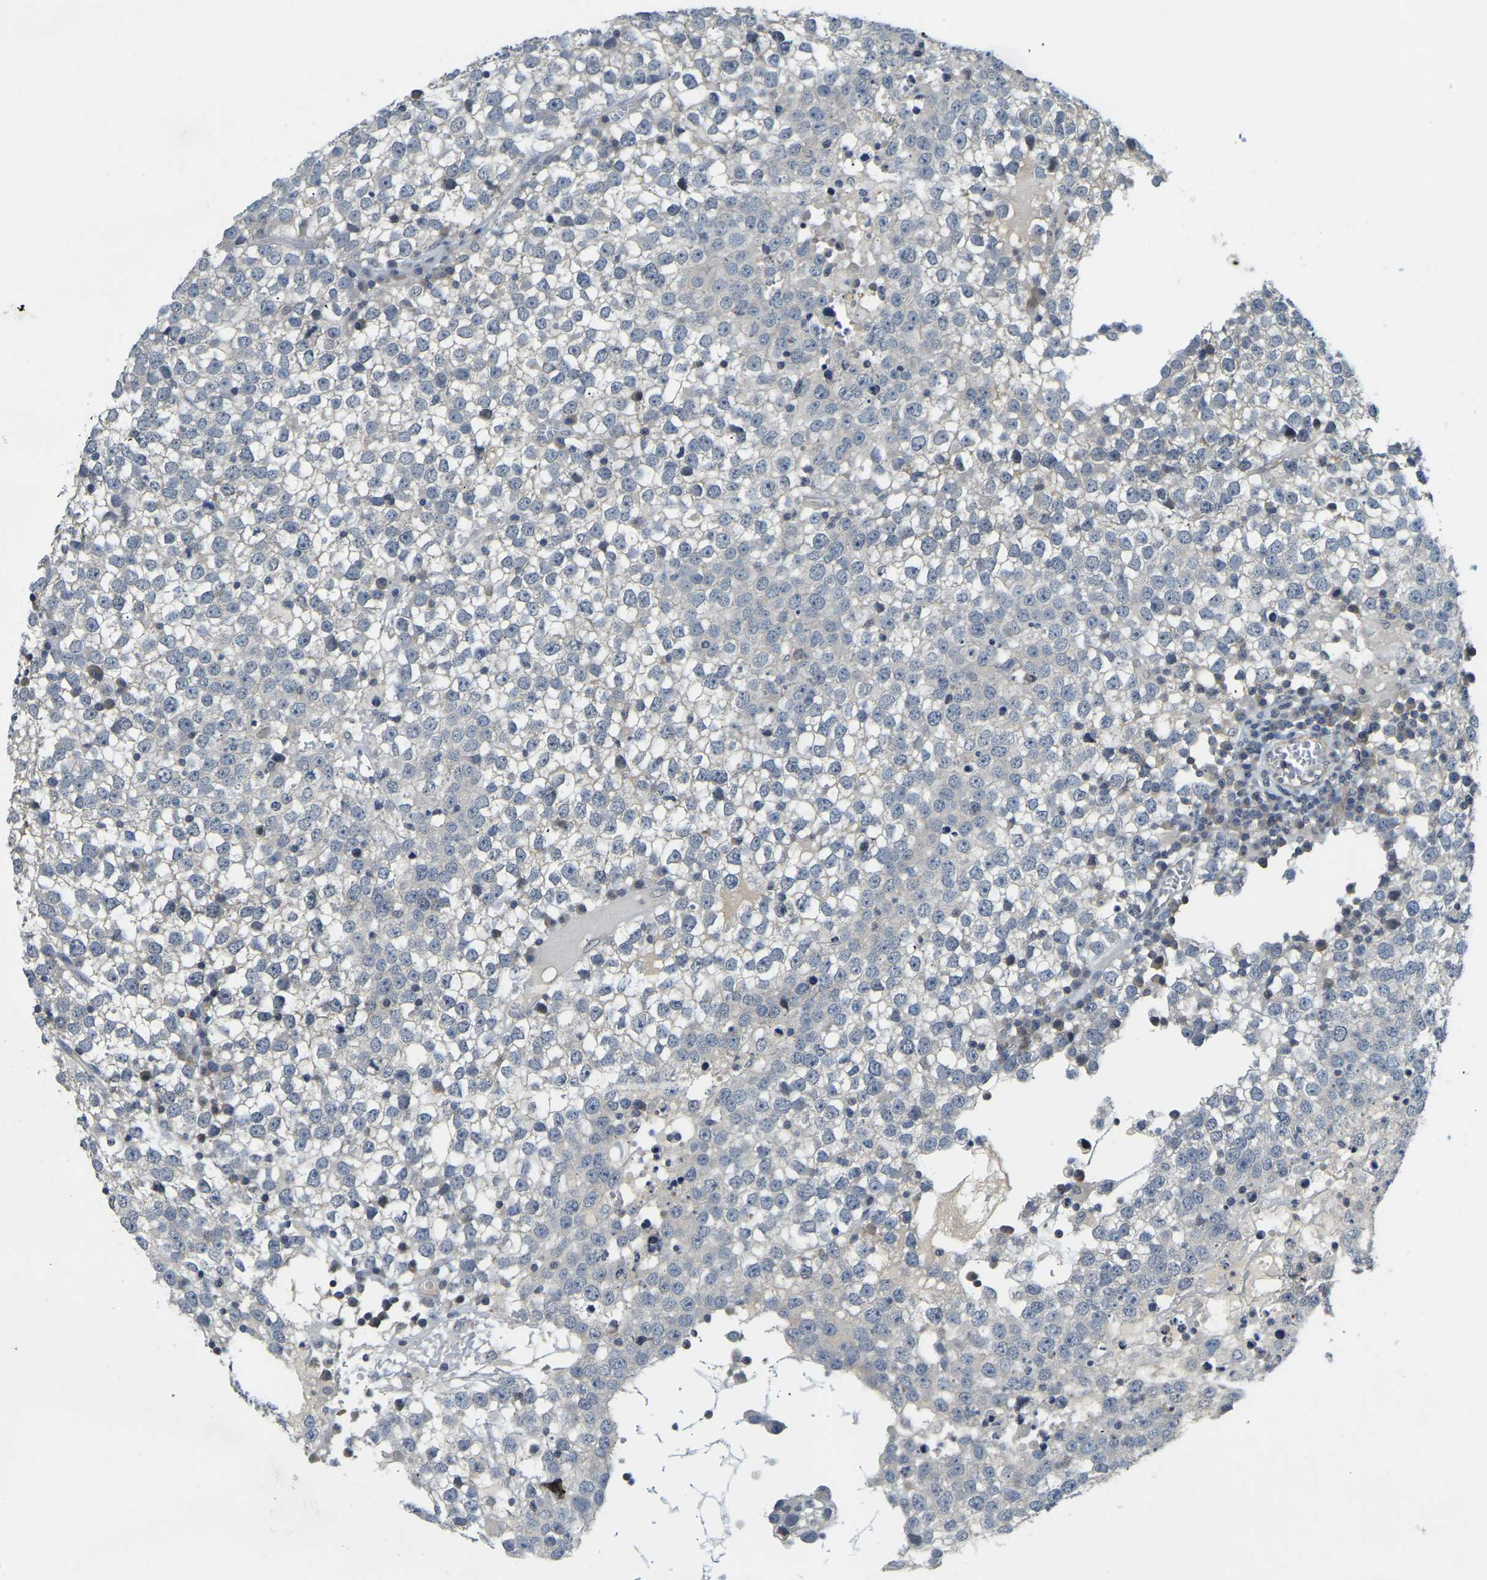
{"staining": {"intensity": "negative", "quantity": "none", "location": "none"}, "tissue": "testis cancer", "cell_type": "Tumor cells", "image_type": "cancer", "snomed": [{"axis": "morphology", "description": "Seminoma, NOS"}, {"axis": "topography", "description": "Testis"}], "caption": "High magnification brightfield microscopy of testis cancer (seminoma) stained with DAB (brown) and counterstained with hematoxylin (blue): tumor cells show no significant positivity.", "gene": "AHNAK", "patient": {"sex": "male", "age": 65}}